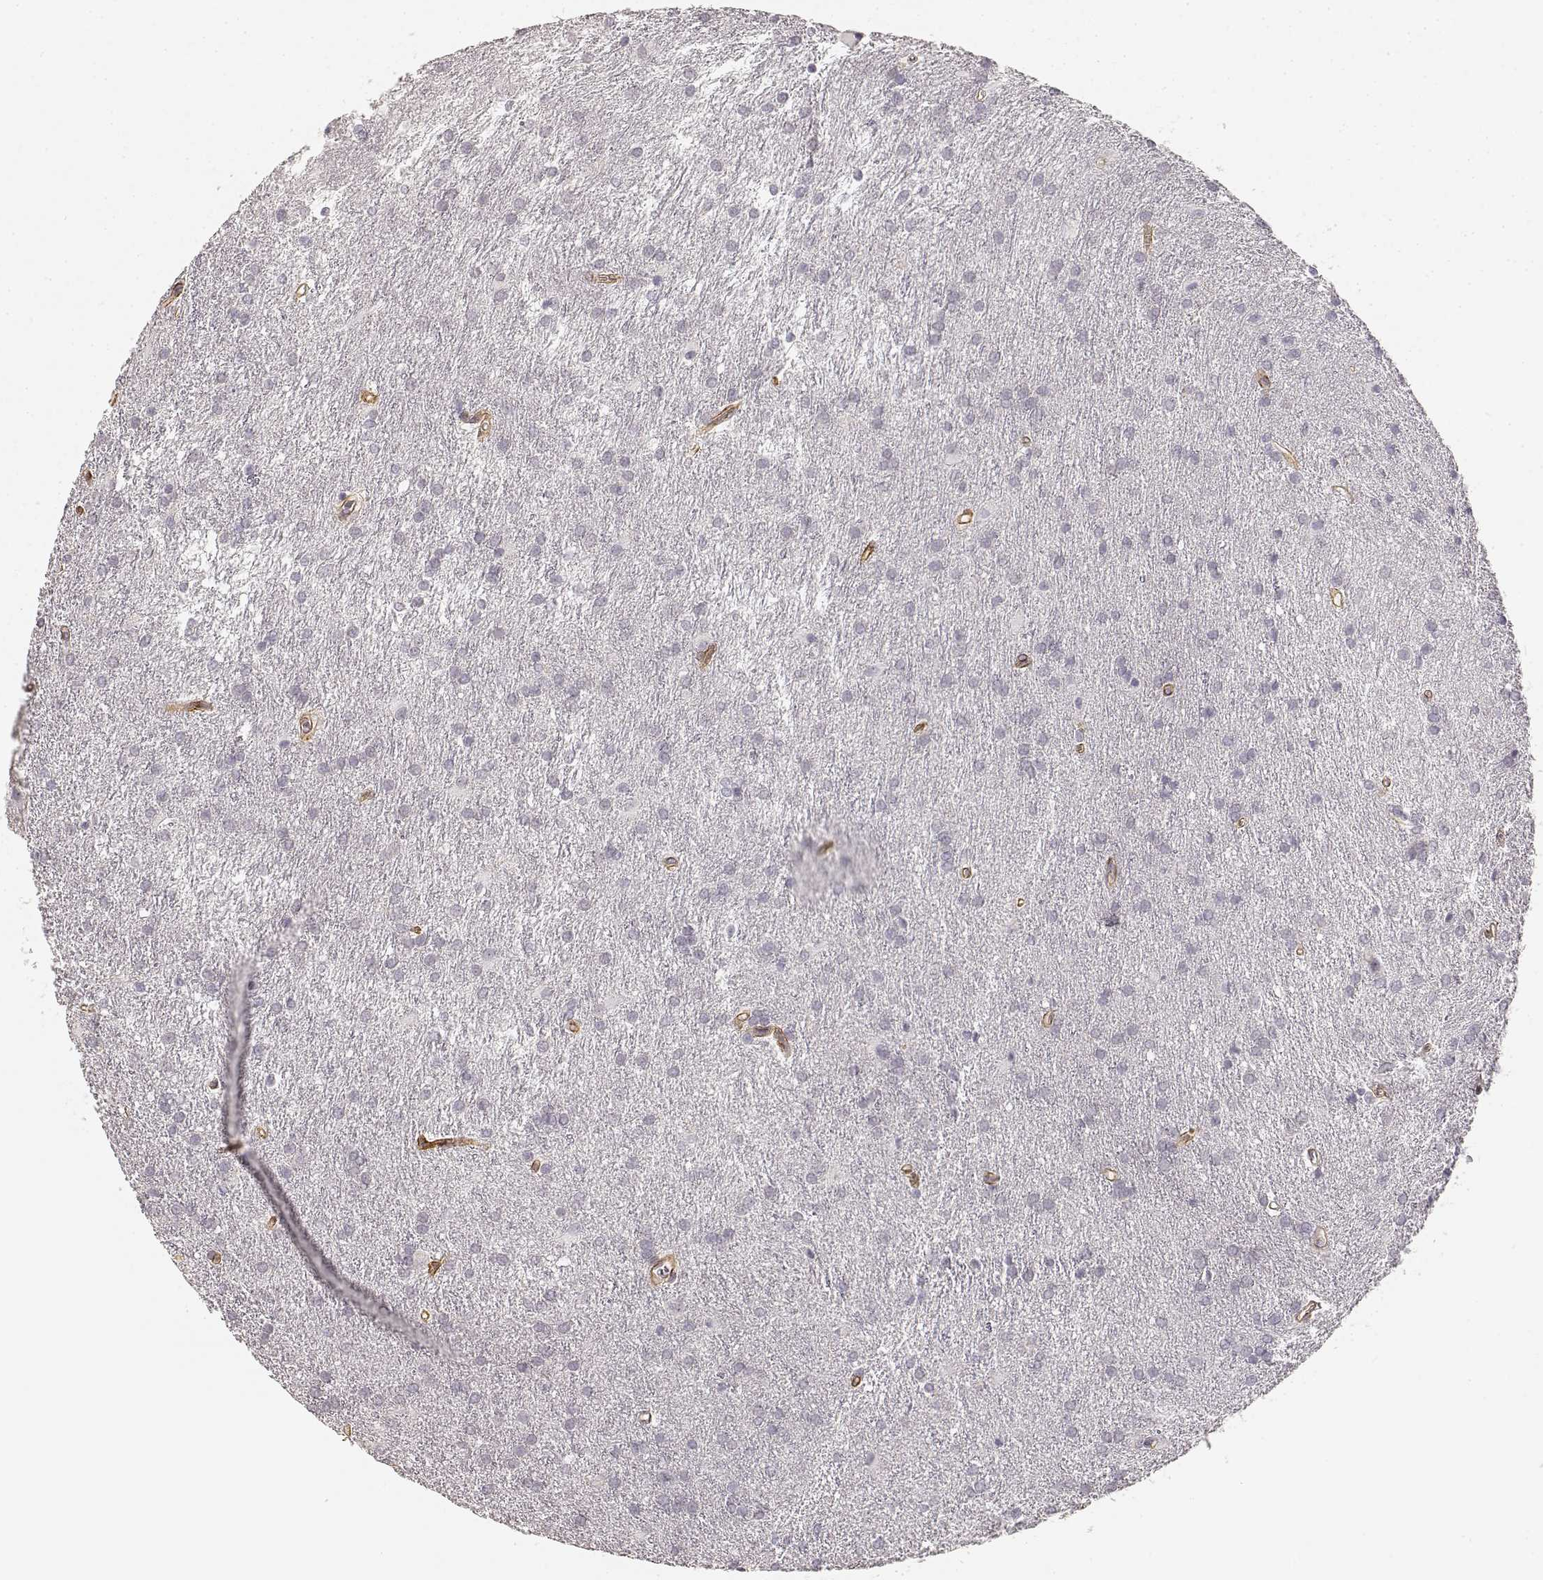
{"staining": {"intensity": "negative", "quantity": "none", "location": "none"}, "tissue": "glioma", "cell_type": "Tumor cells", "image_type": "cancer", "snomed": [{"axis": "morphology", "description": "Glioma, malignant, Low grade"}, {"axis": "topography", "description": "Brain"}], "caption": "Immunohistochemistry micrograph of human glioma stained for a protein (brown), which reveals no expression in tumor cells. (Stains: DAB (3,3'-diaminobenzidine) immunohistochemistry with hematoxylin counter stain, Microscopy: brightfield microscopy at high magnification).", "gene": "LAMA4", "patient": {"sex": "female", "age": 32}}